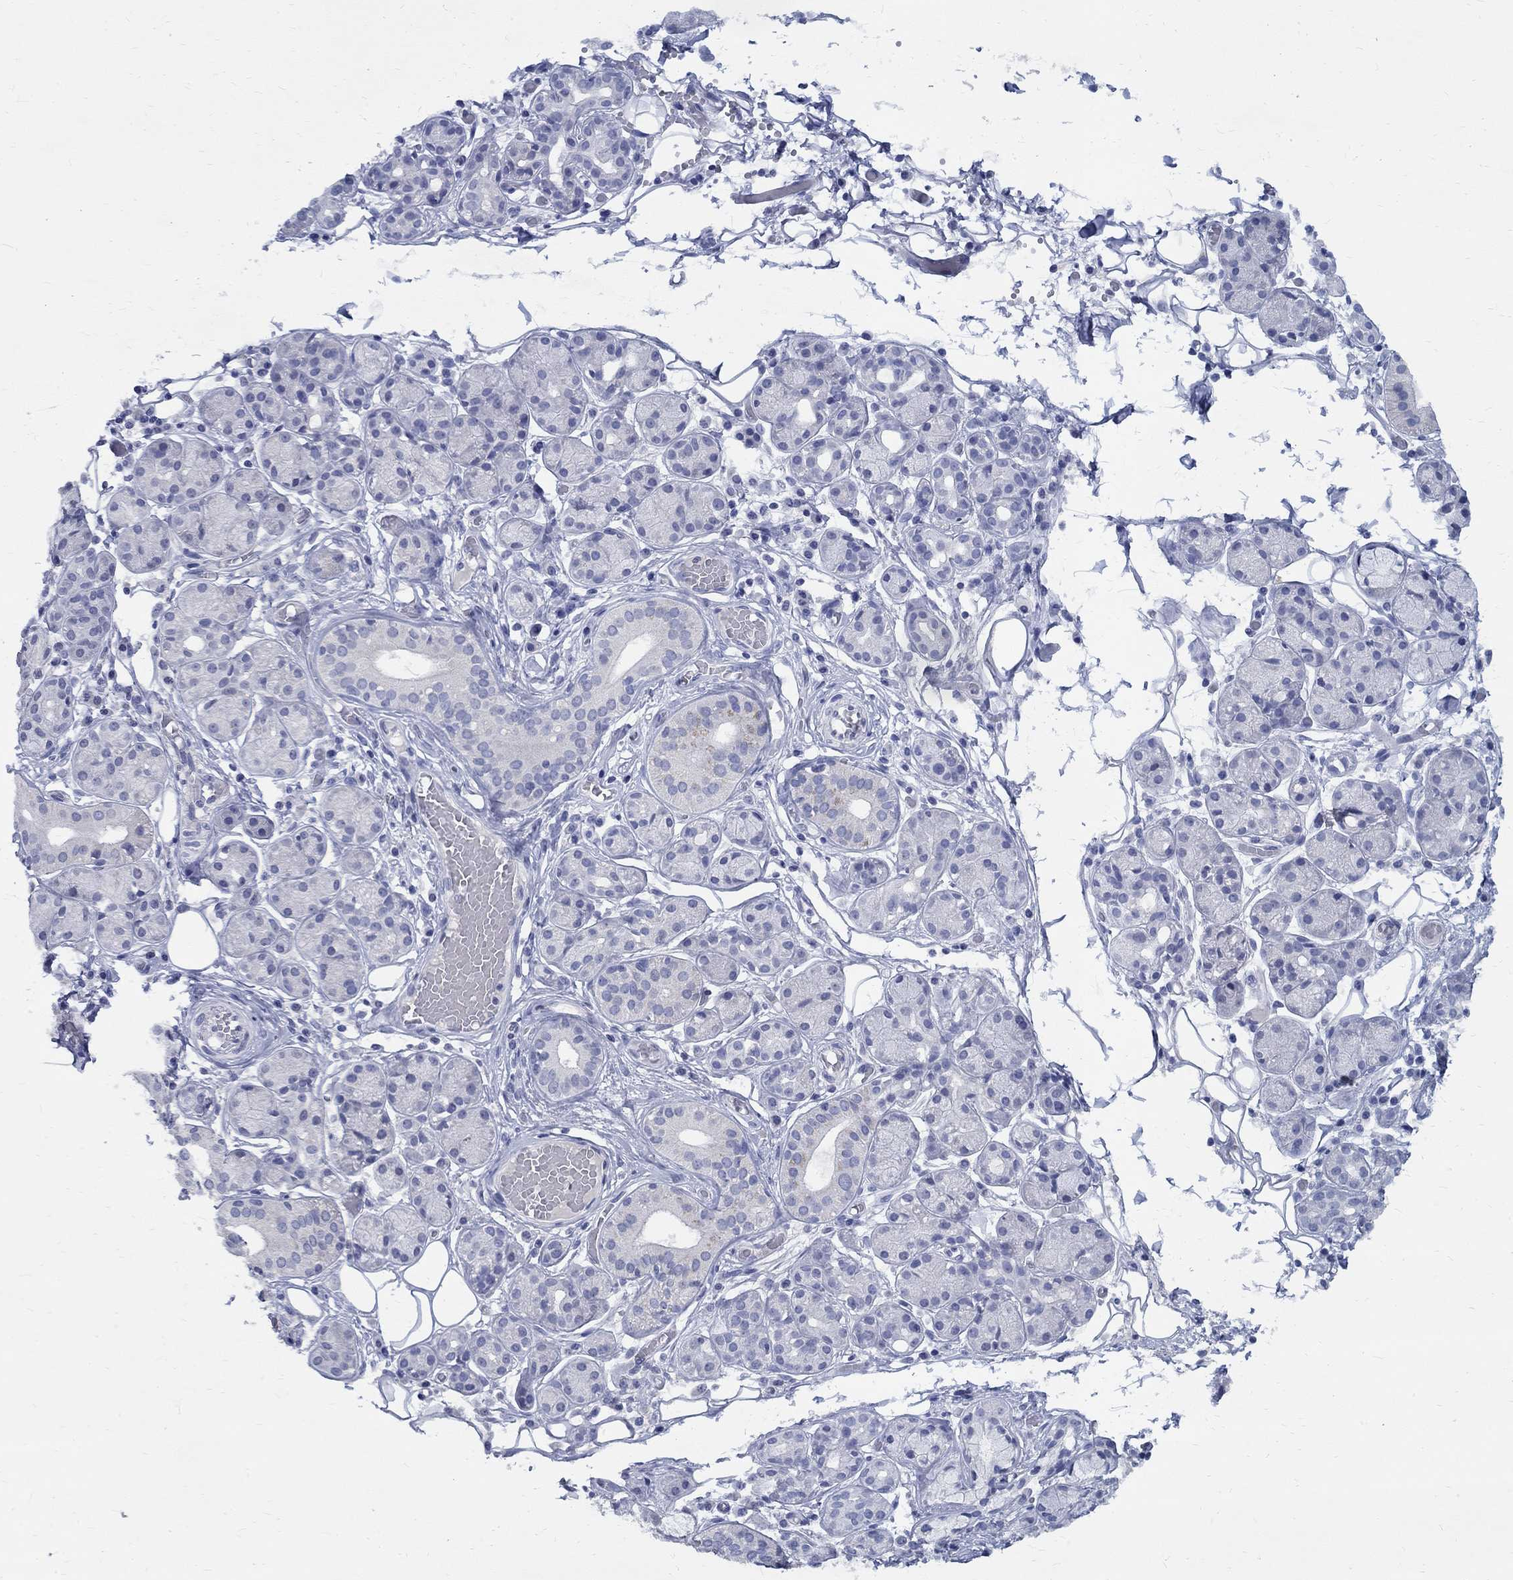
{"staining": {"intensity": "negative", "quantity": "none", "location": "none"}, "tissue": "salivary gland", "cell_type": "Glandular cells", "image_type": "normal", "snomed": [{"axis": "morphology", "description": "Normal tissue, NOS"}, {"axis": "topography", "description": "Salivary gland"}, {"axis": "topography", "description": "Peripheral nerve tissue"}], "caption": "Glandular cells show no significant protein expression in benign salivary gland. (DAB (3,3'-diaminobenzidine) immunohistochemistry (IHC) with hematoxylin counter stain).", "gene": "CETN1", "patient": {"sex": "male", "age": 71}}